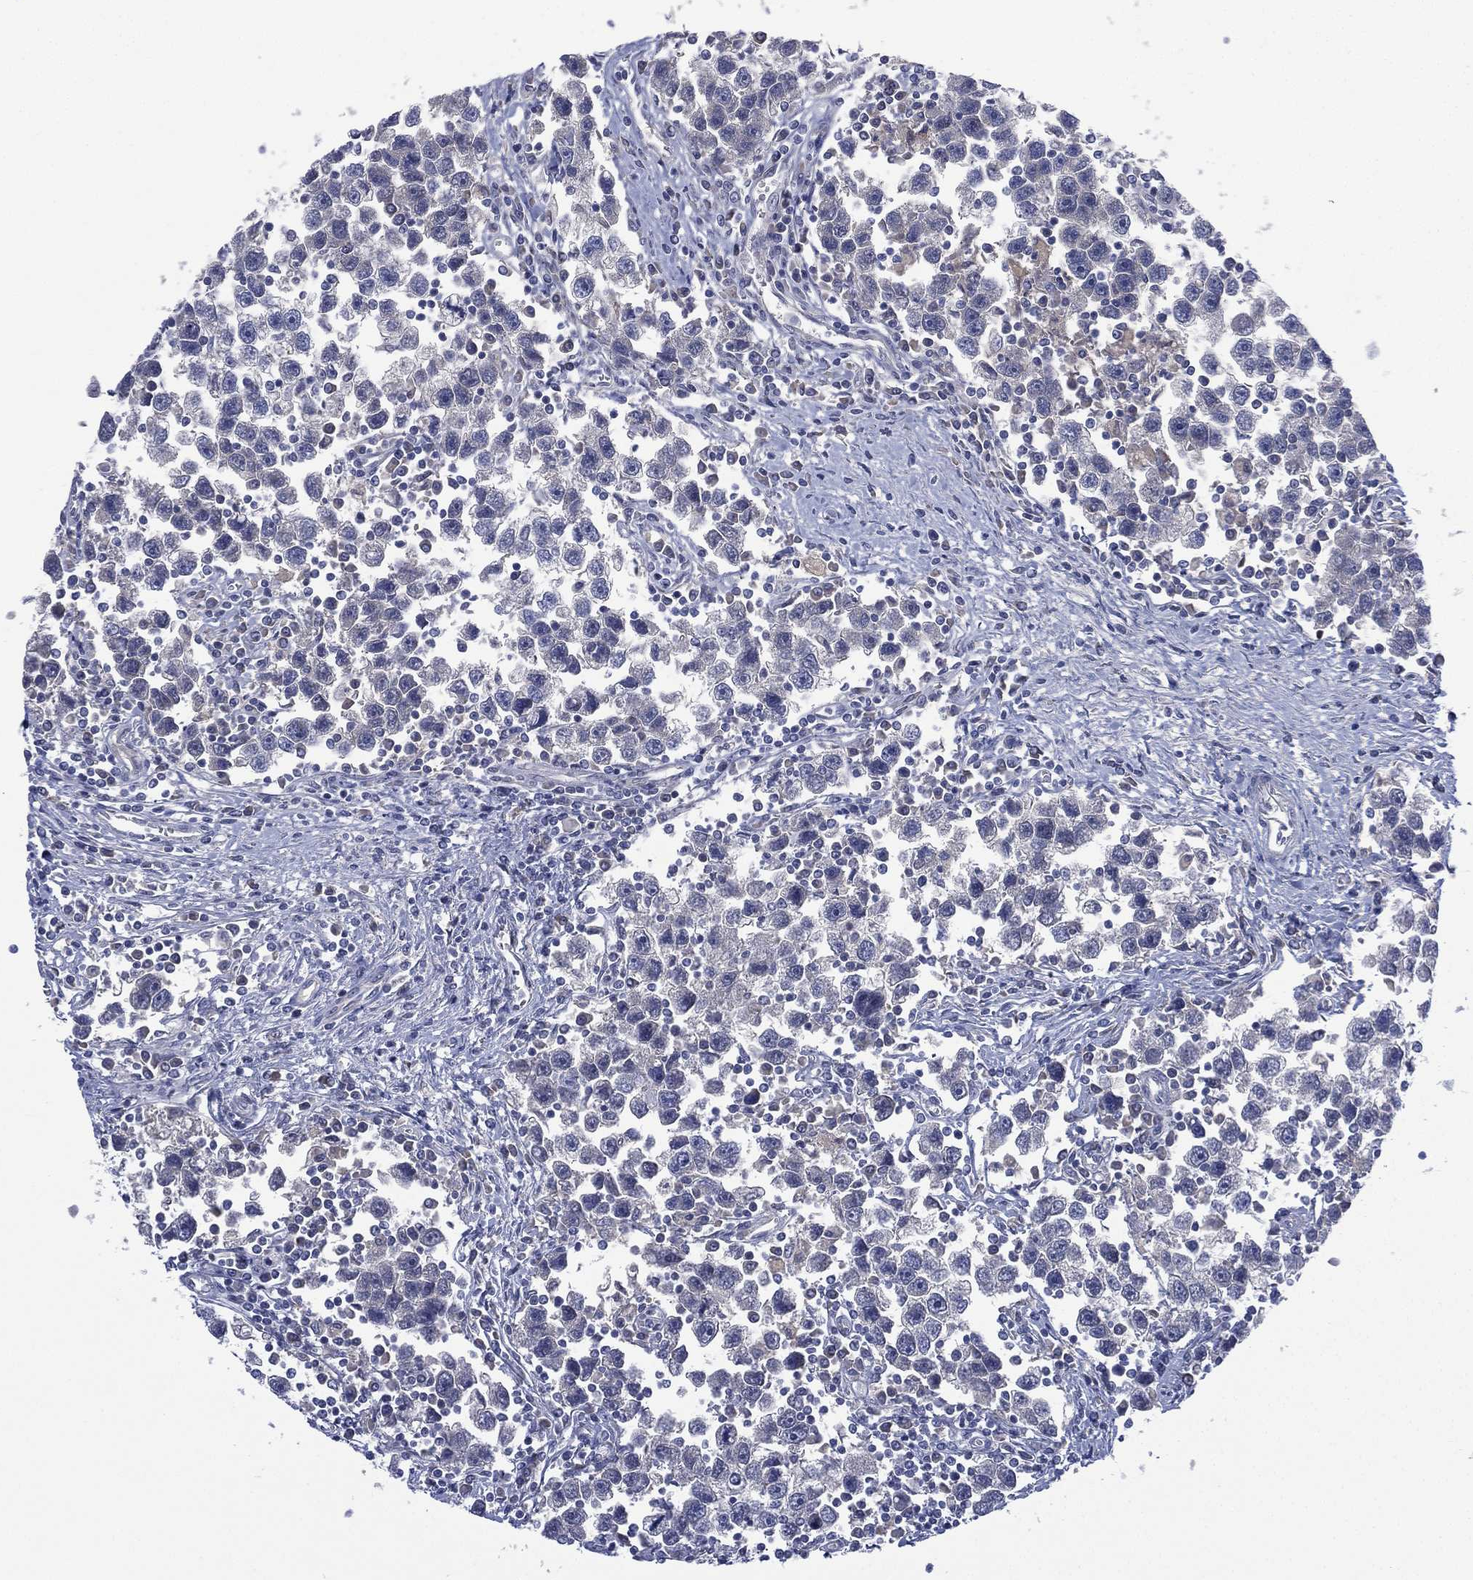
{"staining": {"intensity": "negative", "quantity": "none", "location": "none"}, "tissue": "testis cancer", "cell_type": "Tumor cells", "image_type": "cancer", "snomed": [{"axis": "morphology", "description": "Seminoma, NOS"}, {"axis": "topography", "description": "Testis"}], "caption": "Immunohistochemical staining of human seminoma (testis) displays no significant expression in tumor cells. (DAB immunohistochemistry (IHC), high magnification).", "gene": "MPP7", "patient": {"sex": "male", "age": 30}}